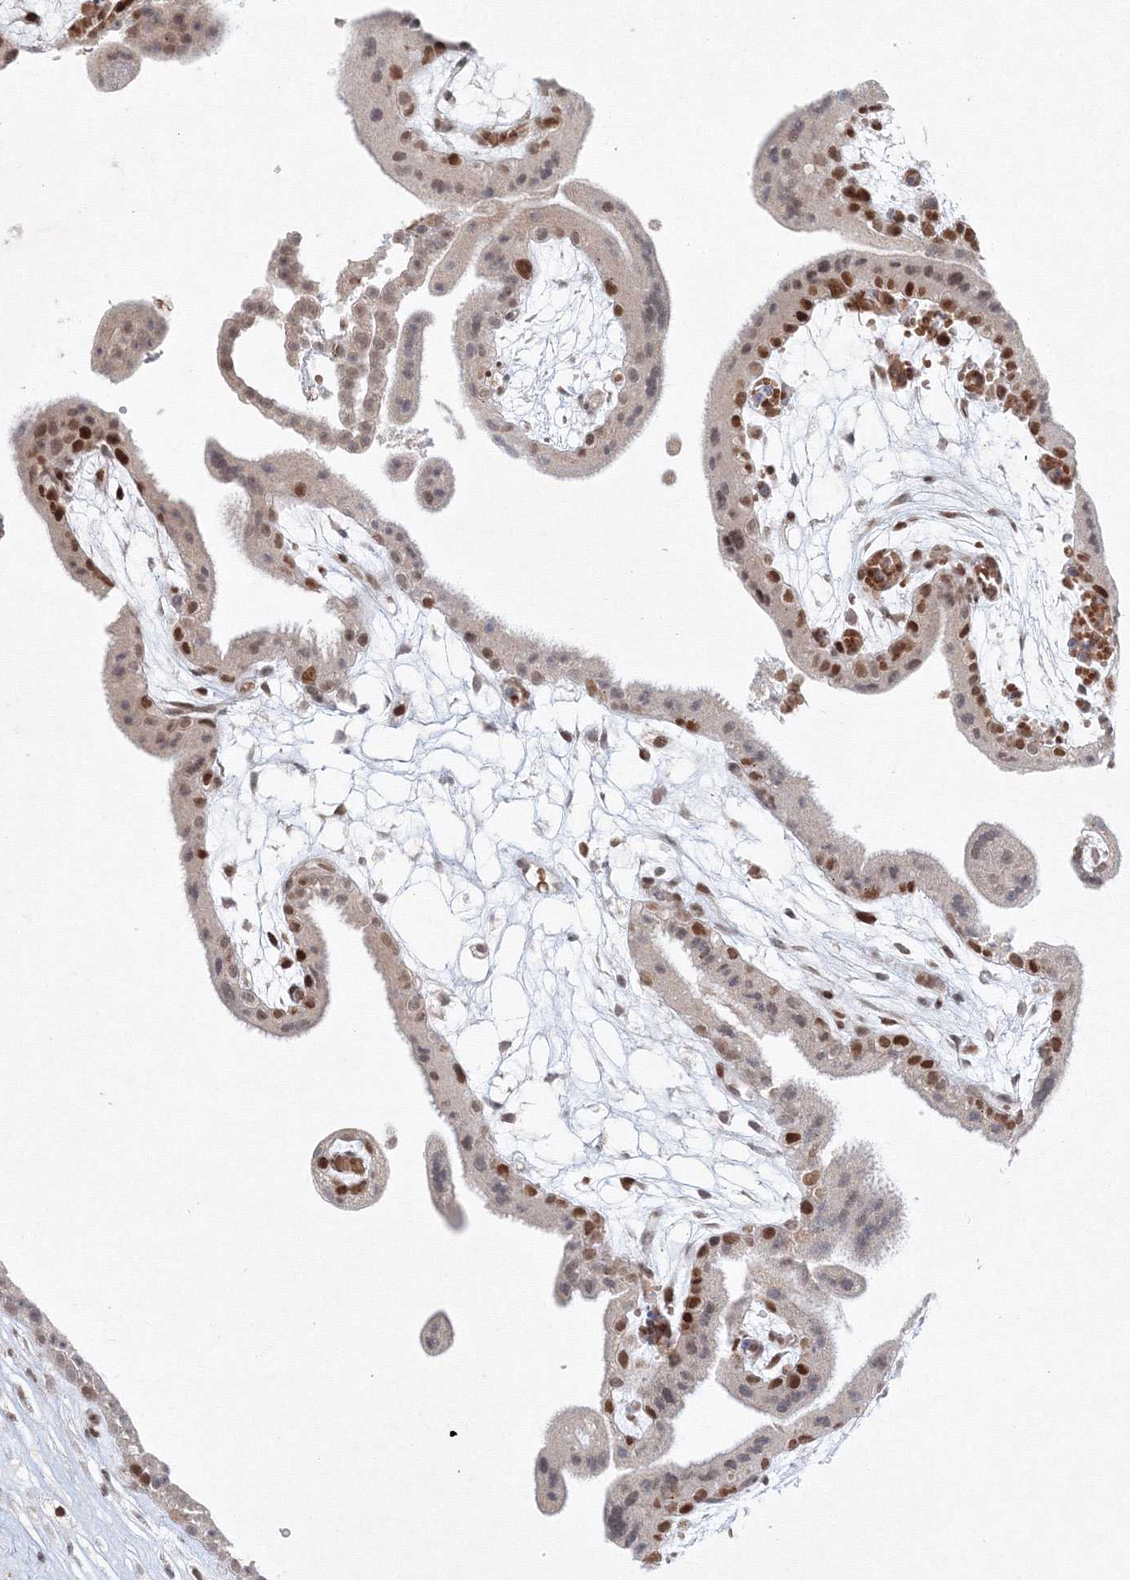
{"staining": {"intensity": "moderate", "quantity": "25%-75%", "location": "cytoplasmic/membranous"}, "tissue": "placenta", "cell_type": "Decidual cells", "image_type": "normal", "snomed": [{"axis": "morphology", "description": "Normal tissue, NOS"}, {"axis": "topography", "description": "Placenta"}], "caption": "Brown immunohistochemical staining in normal human placenta displays moderate cytoplasmic/membranous expression in about 25%-75% of decidual cells.", "gene": "KIF4A", "patient": {"sex": "female", "age": 18}}